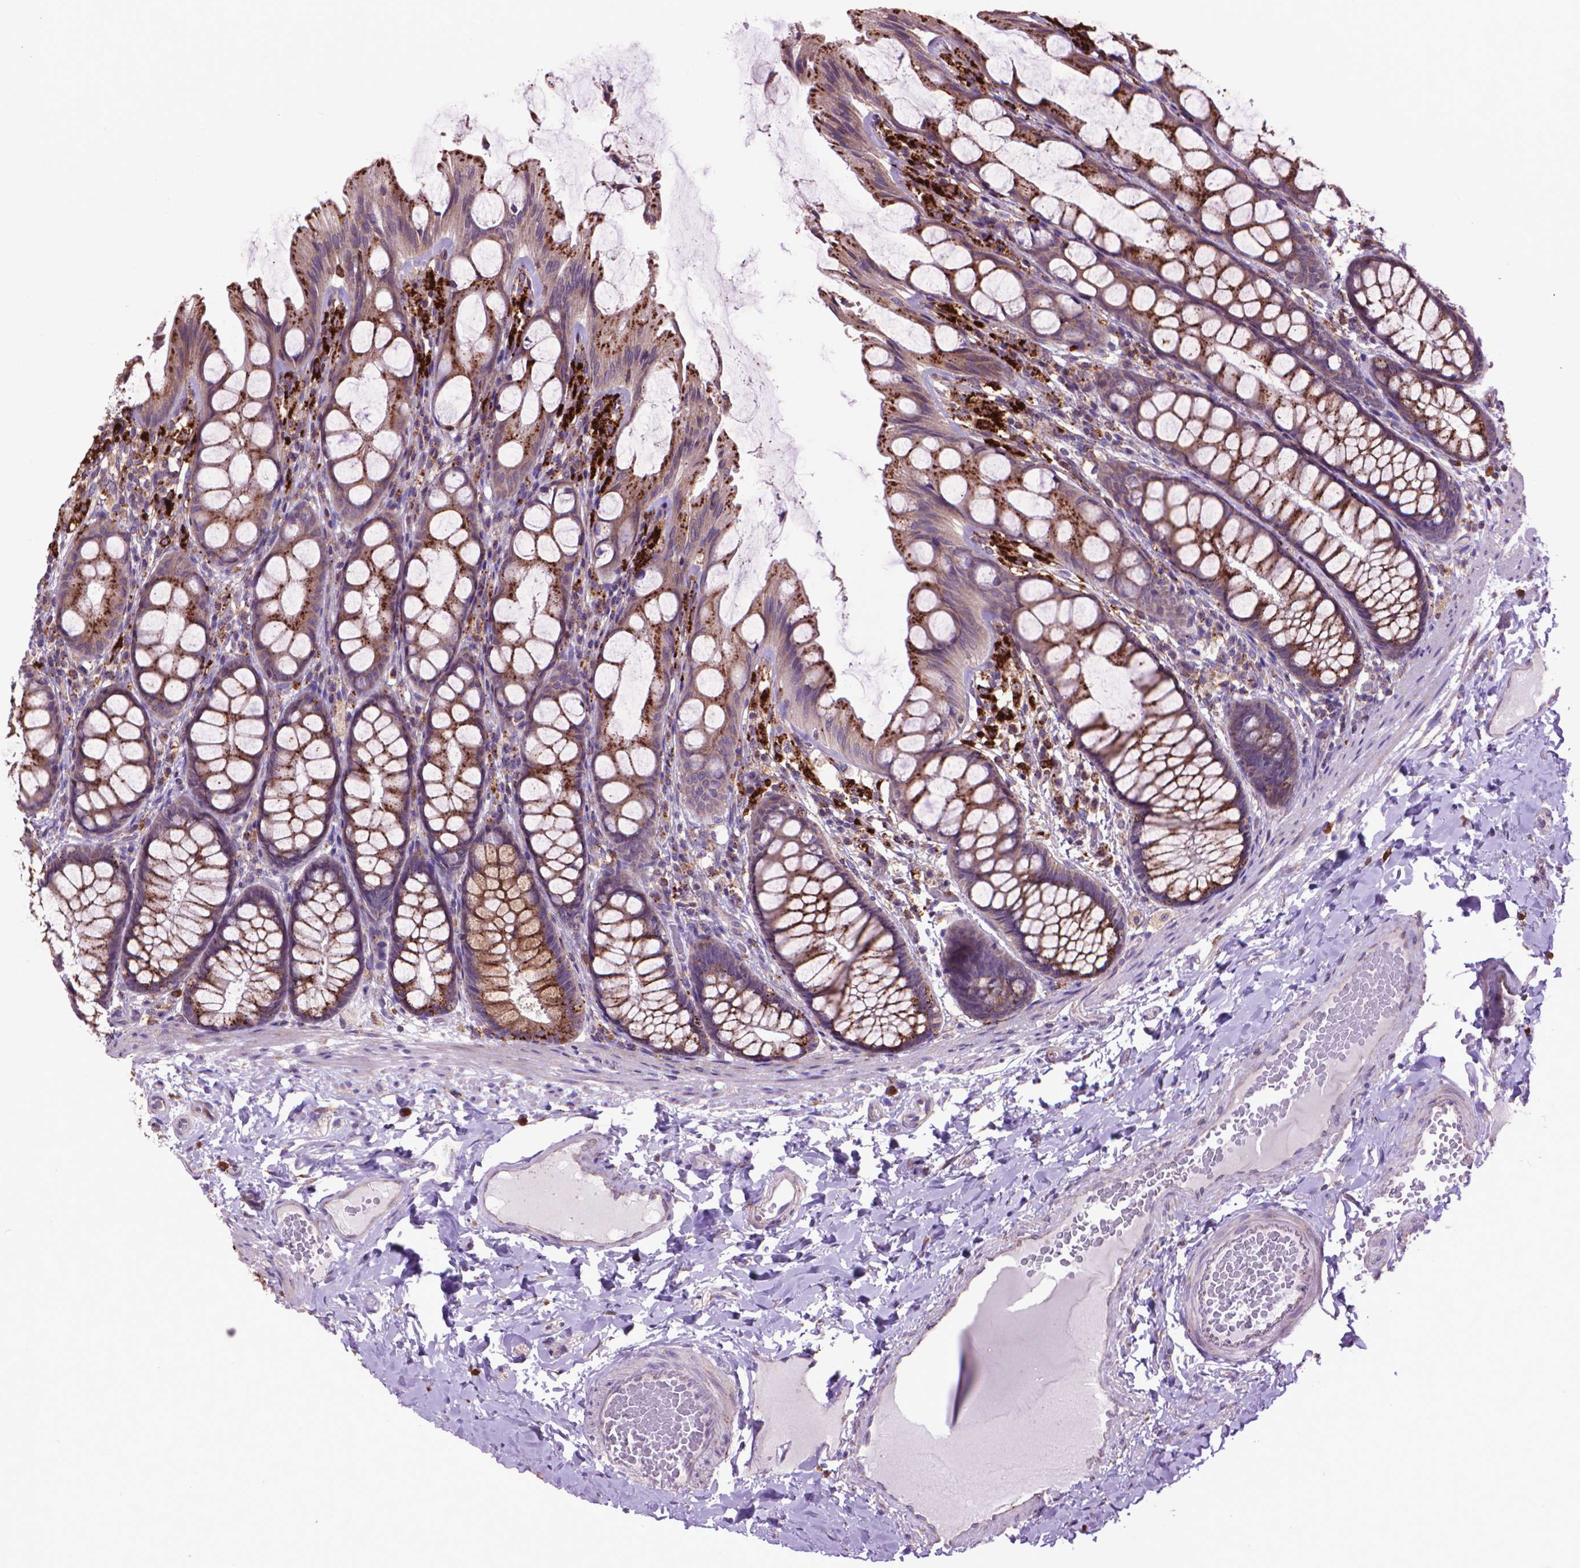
{"staining": {"intensity": "negative", "quantity": "none", "location": "none"}, "tissue": "colon", "cell_type": "Endothelial cells", "image_type": "normal", "snomed": [{"axis": "morphology", "description": "Normal tissue, NOS"}, {"axis": "topography", "description": "Colon"}], "caption": "Endothelial cells are negative for protein expression in benign human colon.", "gene": "GLB1", "patient": {"sex": "male", "age": 47}}